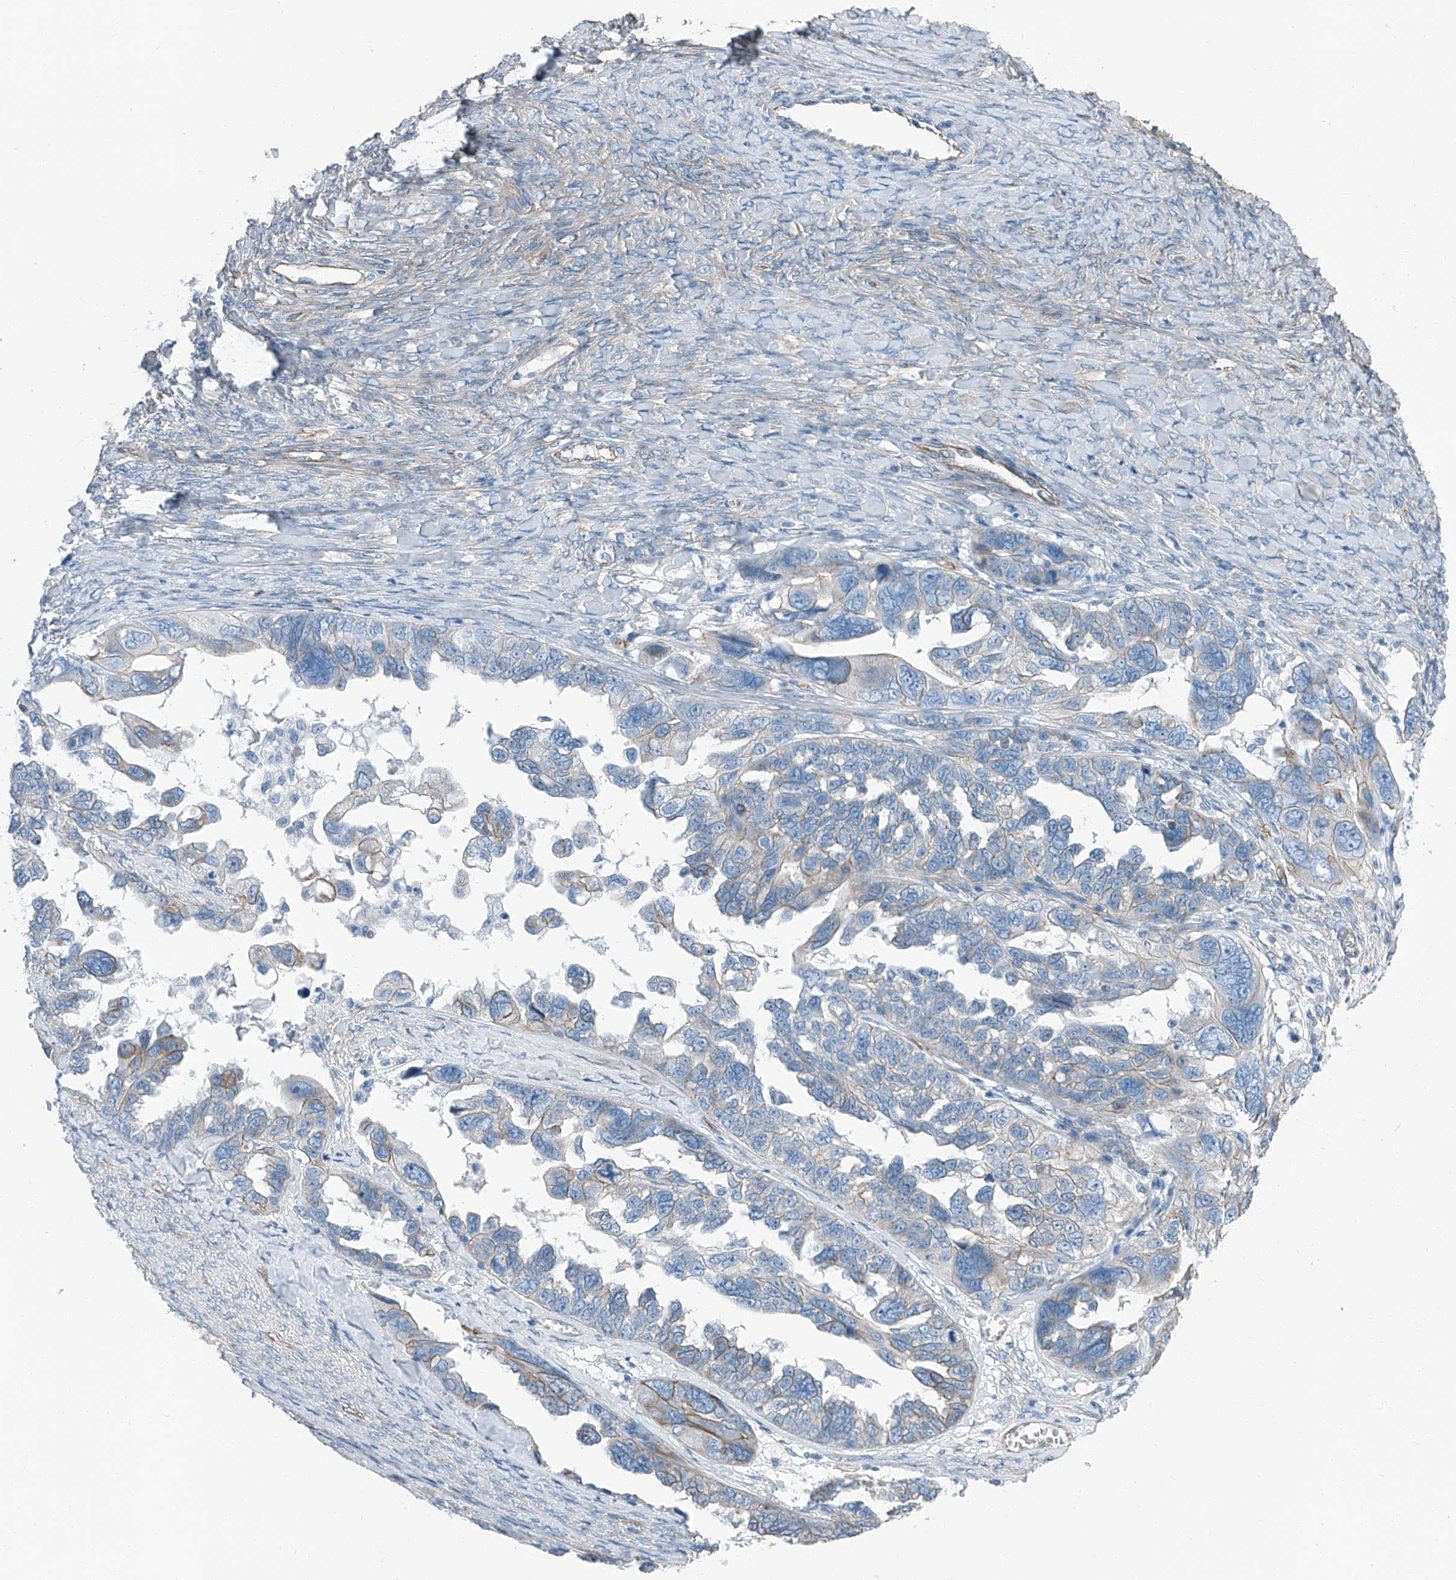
{"staining": {"intensity": "weak", "quantity": "<25%", "location": "cytoplasmic/membranous"}, "tissue": "ovarian cancer", "cell_type": "Tumor cells", "image_type": "cancer", "snomed": [{"axis": "morphology", "description": "Cystadenocarcinoma, serous, NOS"}, {"axis": "topography", "description": "Ovary"}], "caption": "The image shows no staining of tumor cells in ovarian cancer.", "gene": "THEMIS2", "patient": {"sex": "female", "age": 79}}